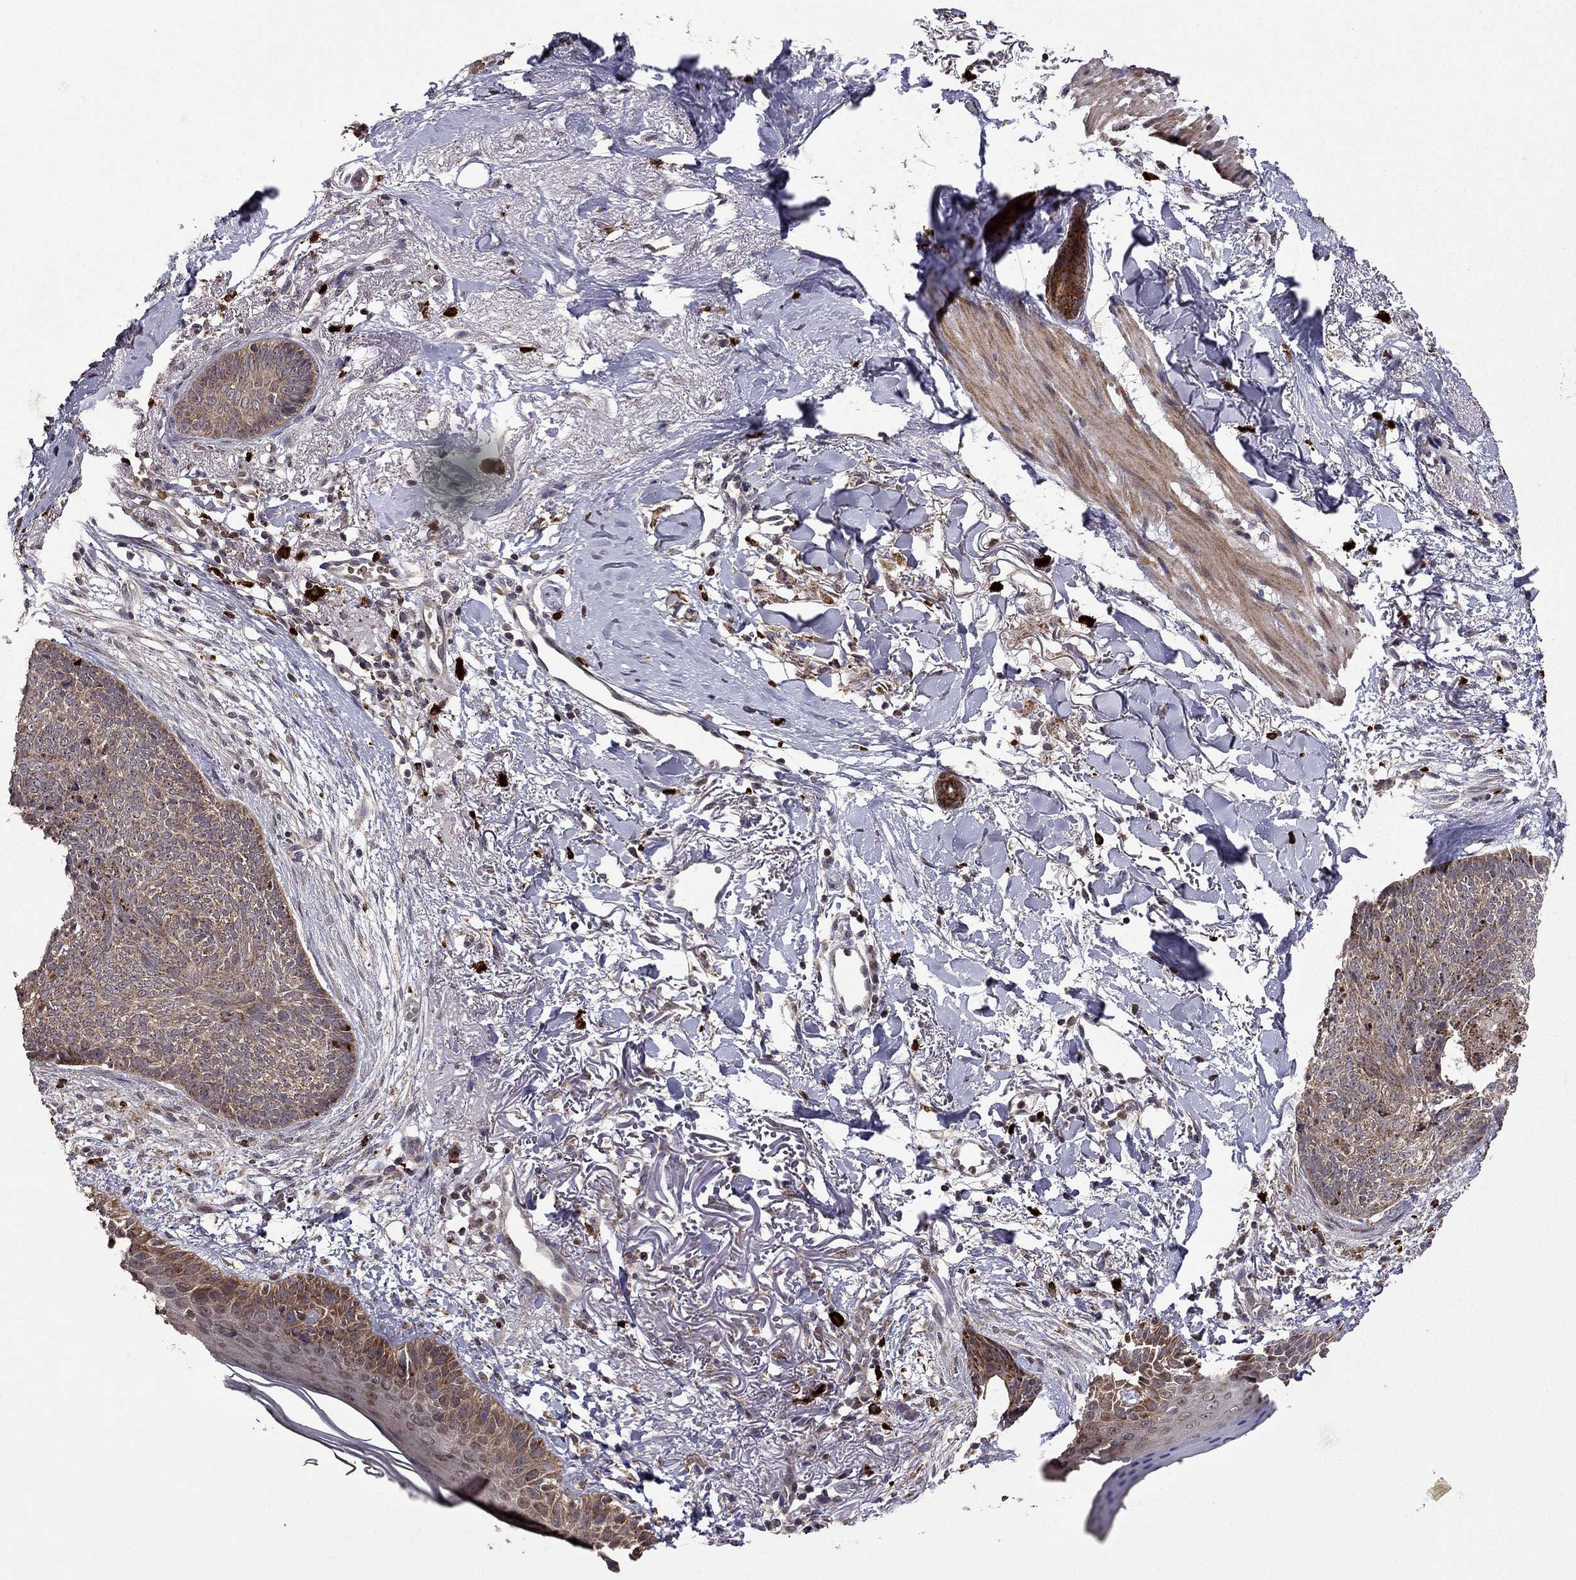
{"staining": {"intensity": "weak", "quantity": ">75%", "location": "cytoplasmic/membranous"}, "tissue": "skin cancer", "cell_type": "Tumor cells", "image_type": "cancer", "snomed": [{"axis": "morphology", "description": "Normal tissue, NOS"}, {"axis": "morphology", "description": "Basal cell carcinoma"}, {"axis": "topography", "description": "Skin"}], "caption": "A high-resolution histopathology image shows IHC staining of basal cell carcinoma (skin), which reveals weak cytoplasmic/membranous expression in about >75% of tumor cells.", "gene": "TAB2", "patient": {"sex": "male", "age": 84}}